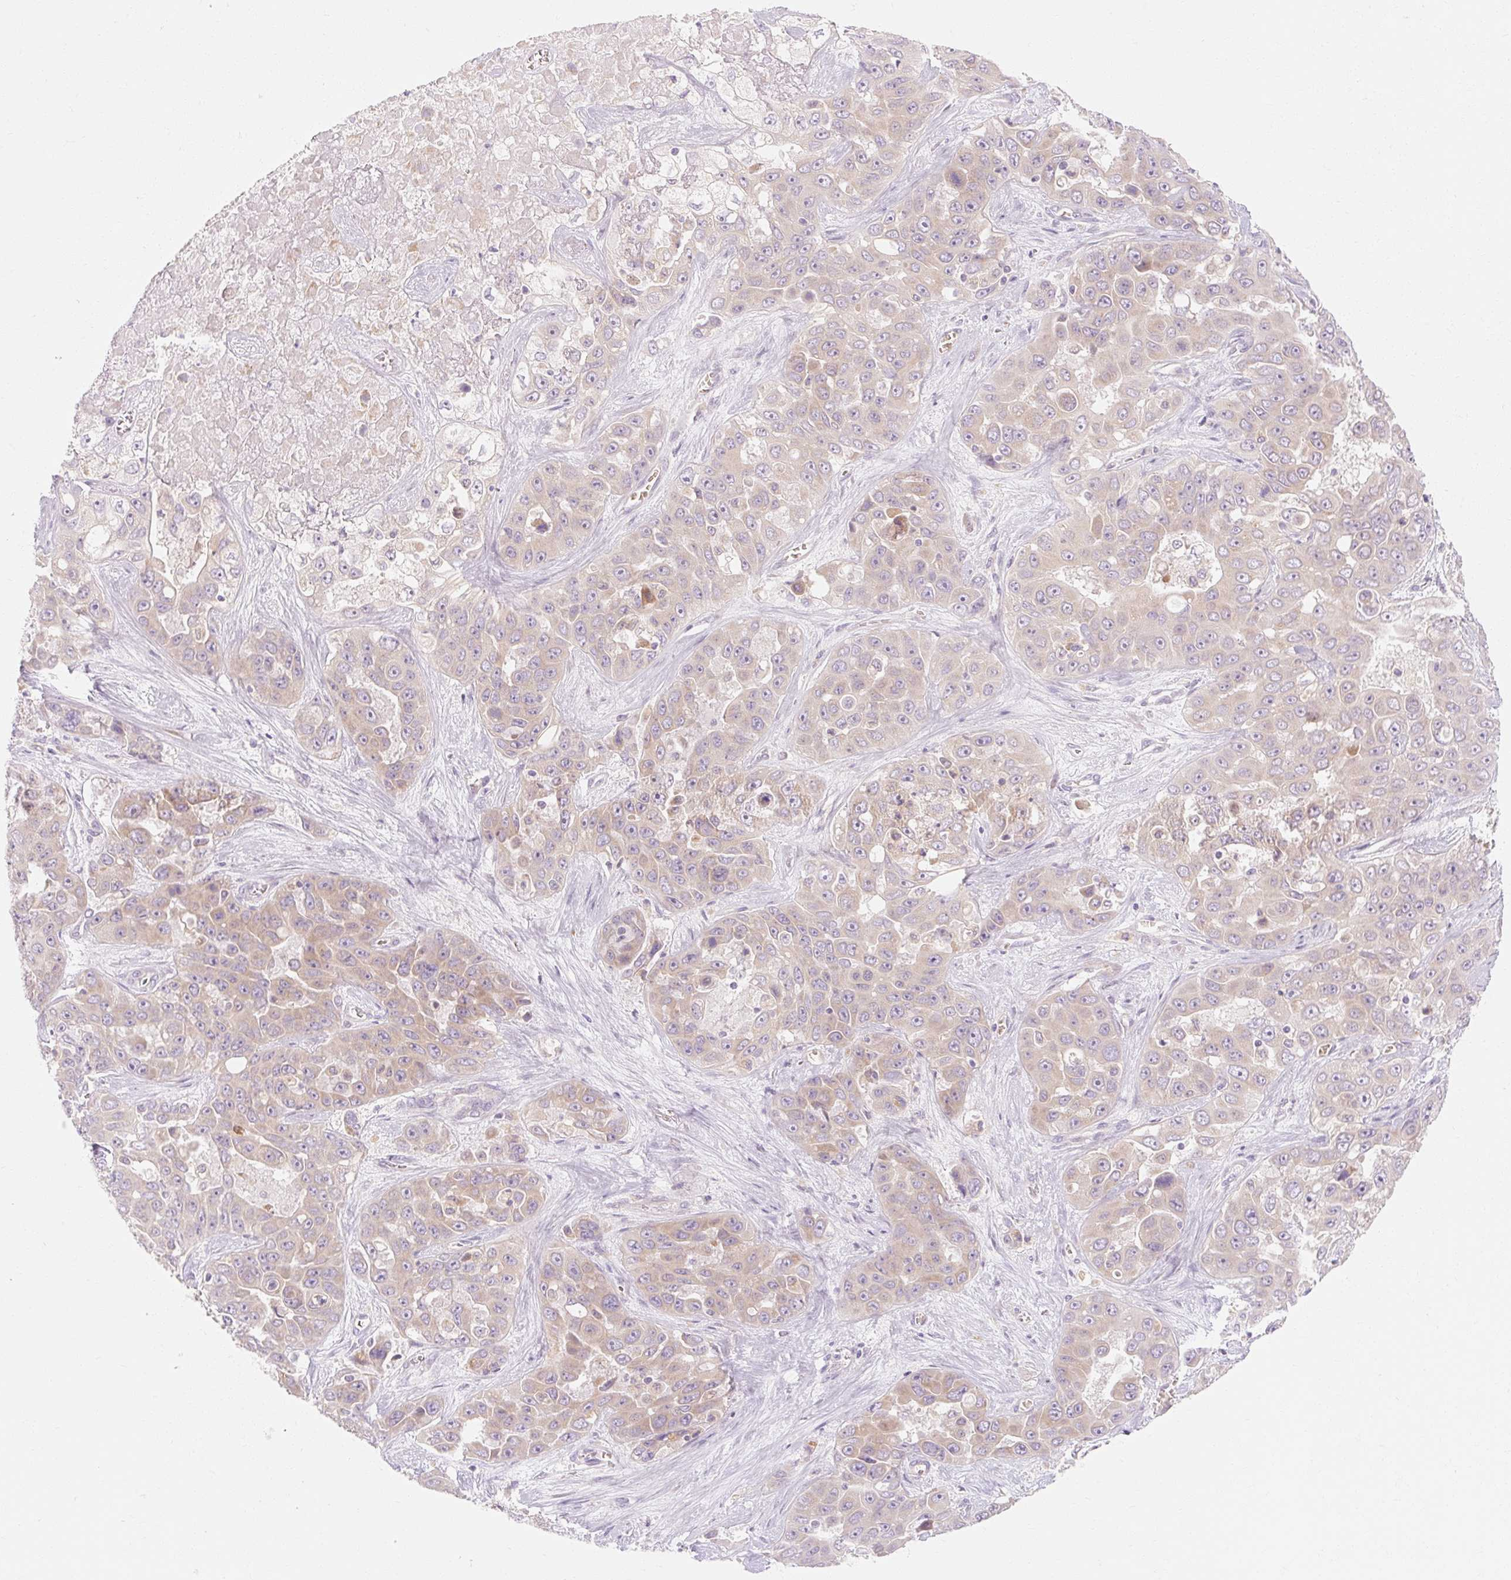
{"staining": {"intensity": "weak", "quantity": "25%-75%", "location": "cytoplasmic/membranous"}, "tissue": "liver cancer", "cell_type": "Tumor cells", "image_type": "cancer", "snomed": [{"axis": "morphology", "description": "Cholangiocarcinoma"}, {"axis": "topography", "description": "Liver"}], "caption": "Human cholangiocarcinoma (liver) stained with a brown dye demonstrates weak cytoplasmic/membranous positive staining in approximately 25%-75% of tumor cells.", "gene": "MYO1D", "patient": {"sex": "female", "age": 52}}